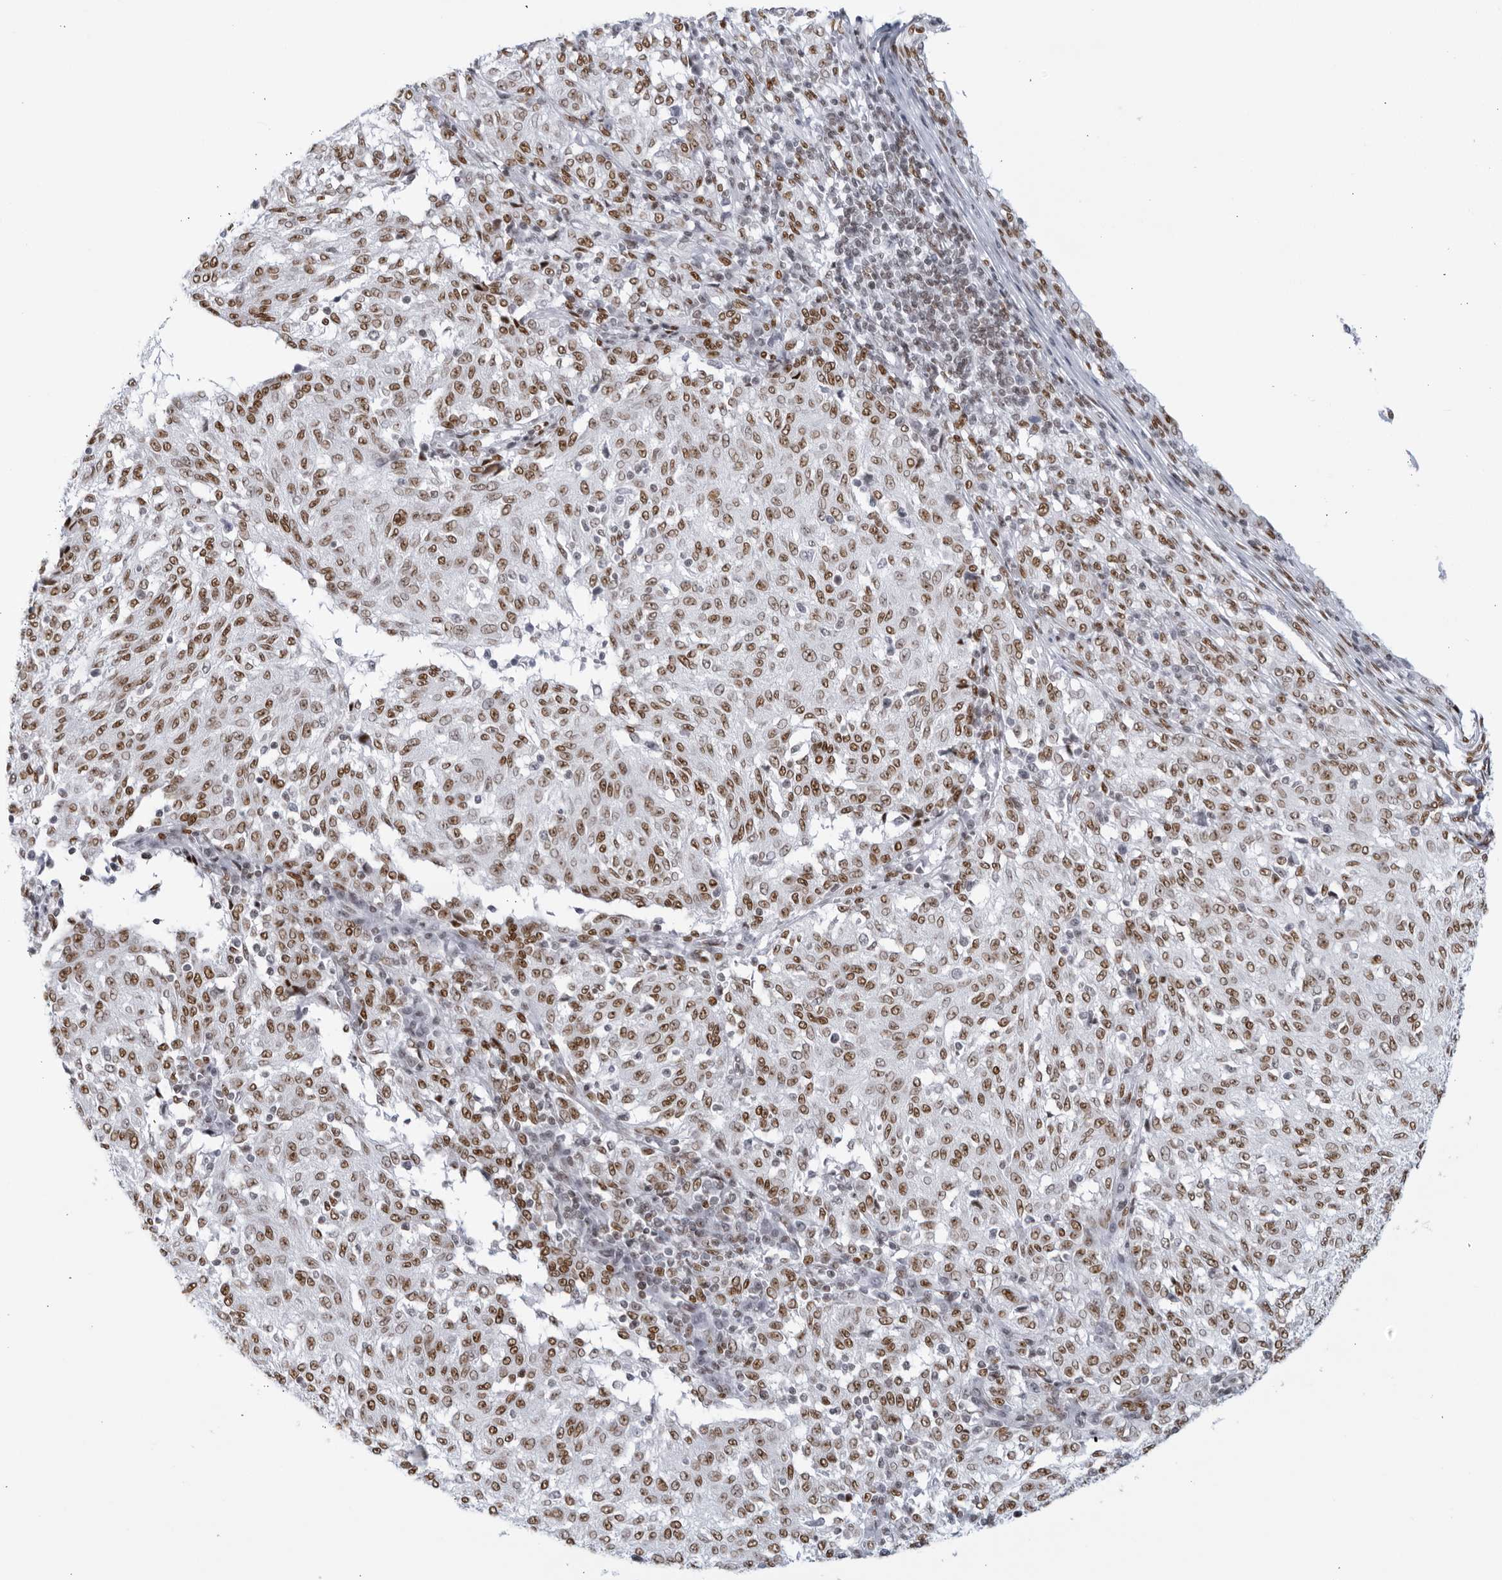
{"staining": {"intensity": "moderate", "quantity": ">75%", "location": "nuclear"}, "tissue": "melanoma", "cell_type": "Tumor cells", "image_type": "cancer", "snomed": [{"axis": "morphology", "description": "Malignant melanoma, NOS"}, {"axis": "topography", "description": "Skin"}], "caption": "Moderate nuclear staining is present in approximately >75% of tumor cells in malignant melanoma.", "gene": "HP1BP3", "patient": {"sex": "female", "age": 72}}